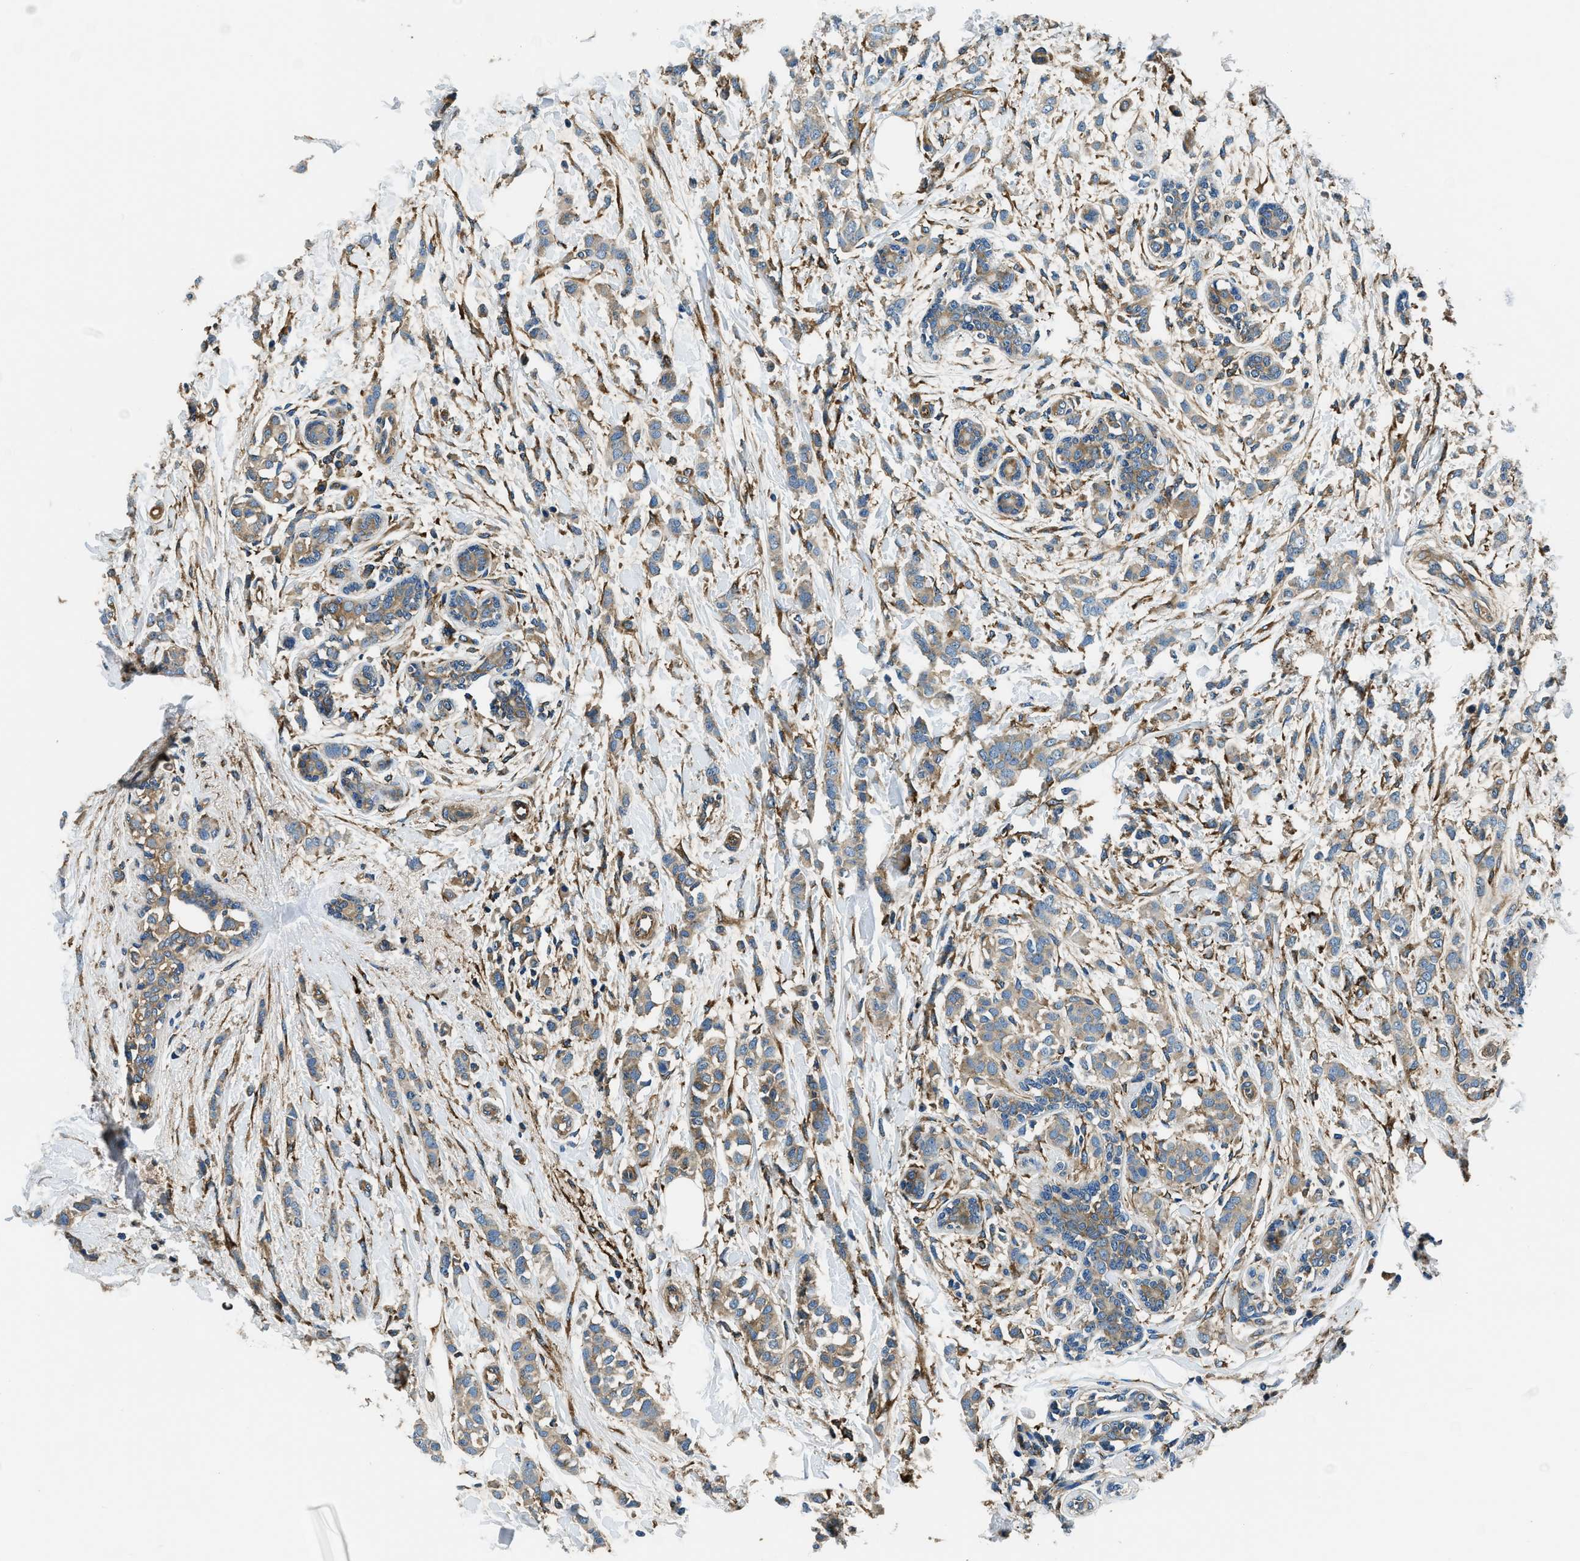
{"staining": {"intensity": "weak", "quantity": "25%-75%", "location": "cytoplasmic/membranous"}, "tissue": "breast cancer", "cell_type": "Tumor cells", "image_type": "cancer", "snomed": [{"axis": "morphology", "description": "Lobular carcinoma, in situ"}, {"axis": "morphology", "description": "Lobular carcinoma"}, {"axis": "topography", "description": "Breast"}], "caption": "This photomicrograph exhibits immunohistochemistry staining of human breast cancer, with low weak cytoplasmic/membranous positivity in about 25%-75% of tumor cells.", "gene": "EEA1", "patient": {"sex": "female", "age": 41}}